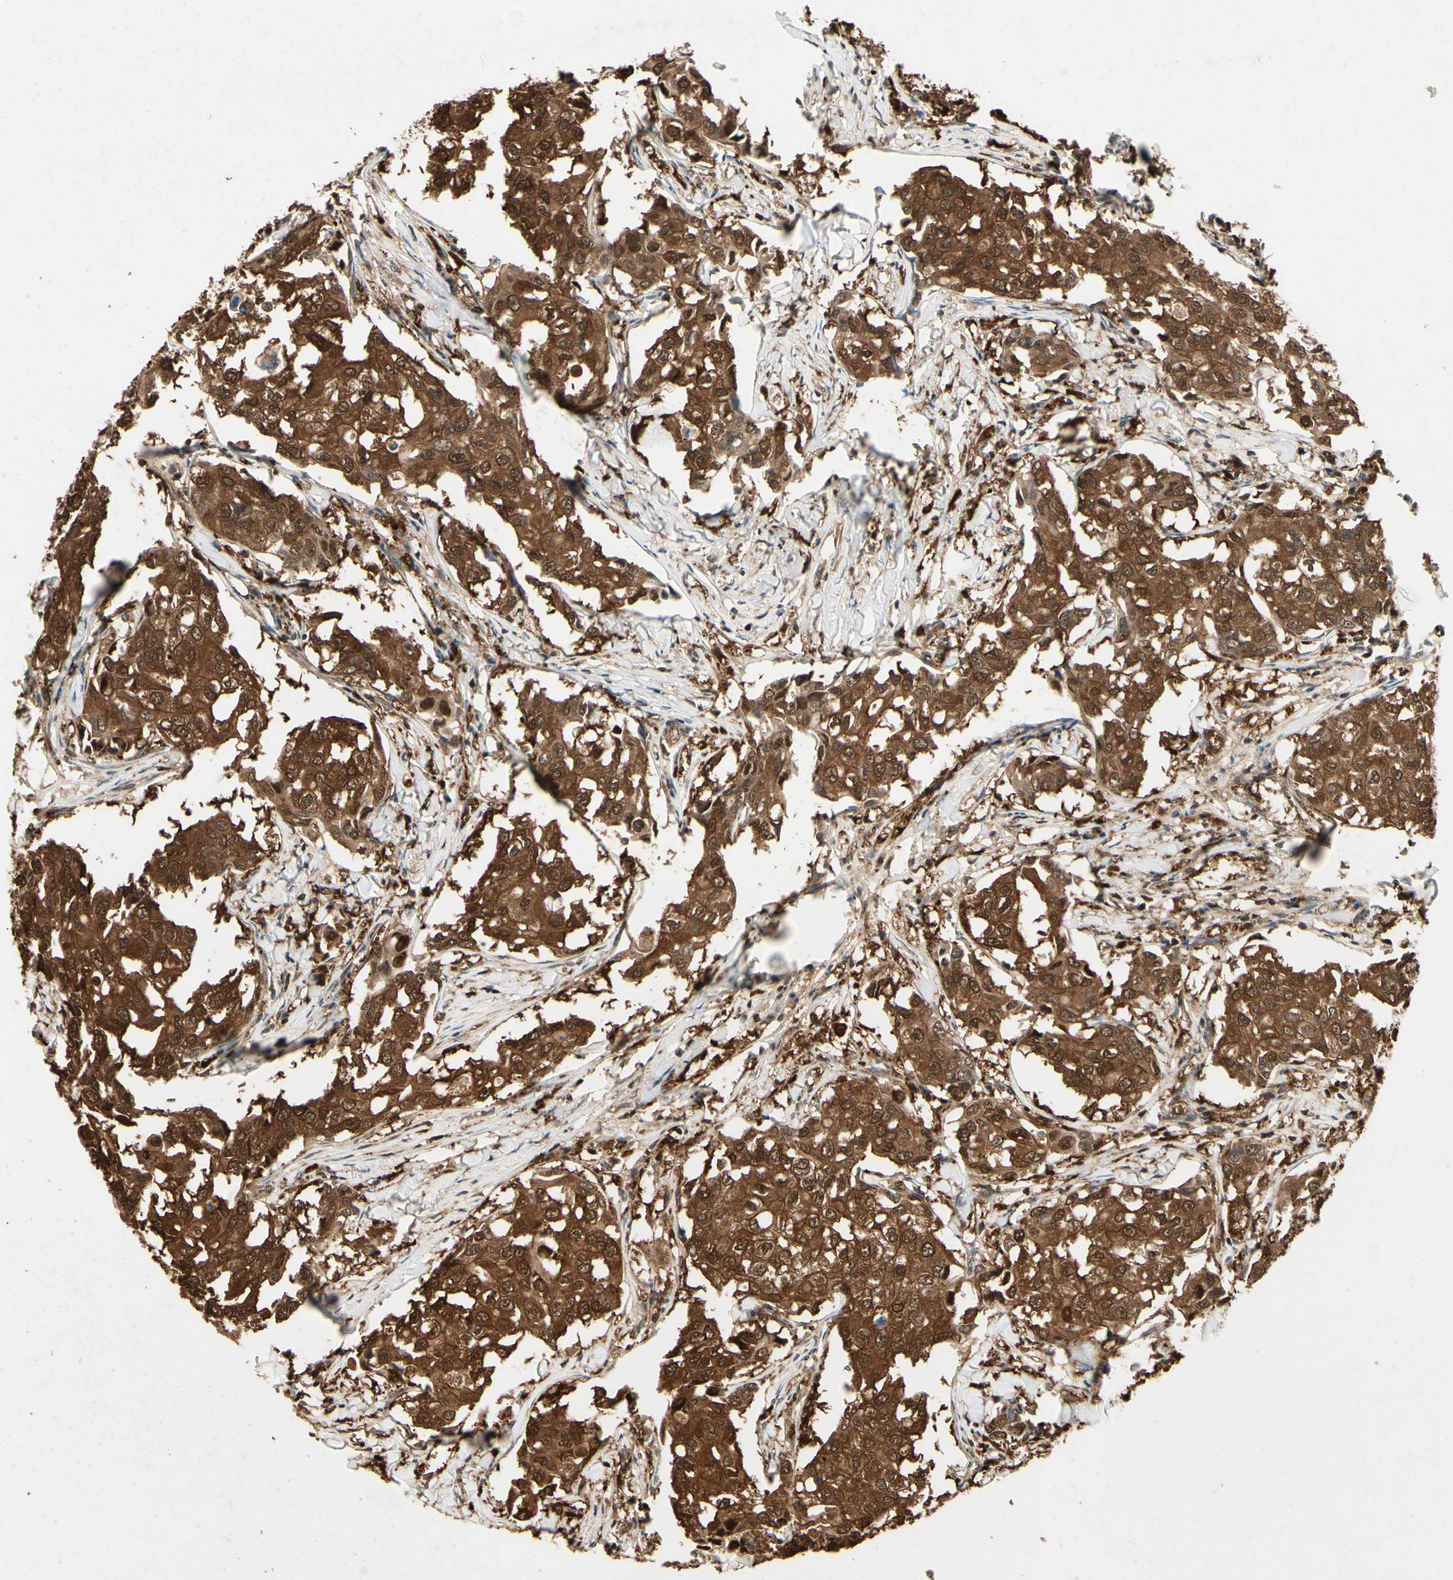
{"staining": {"intensity": "strong", "quantity": ">75%", "location": "cytoplasmic/membranous"}, "tissue": "breast cancer", "cell_type": "Tumor cells", "image_type": "cancer", "snomed": [{"axis": "morphology", "description": "Duct carcinoma"}, {"axis": "topography", "description": "Breast"}], "caption": "This photomicrograph displays immunohistochemistry (IHC) staining of human breast infiltrating ductal carcinoma, with high strong cytoplasmic/membranous positivity in approximately >75% of tumor cells.", "gene": "YWHAQ", "patient": {"sex": "female", "age": 27}}